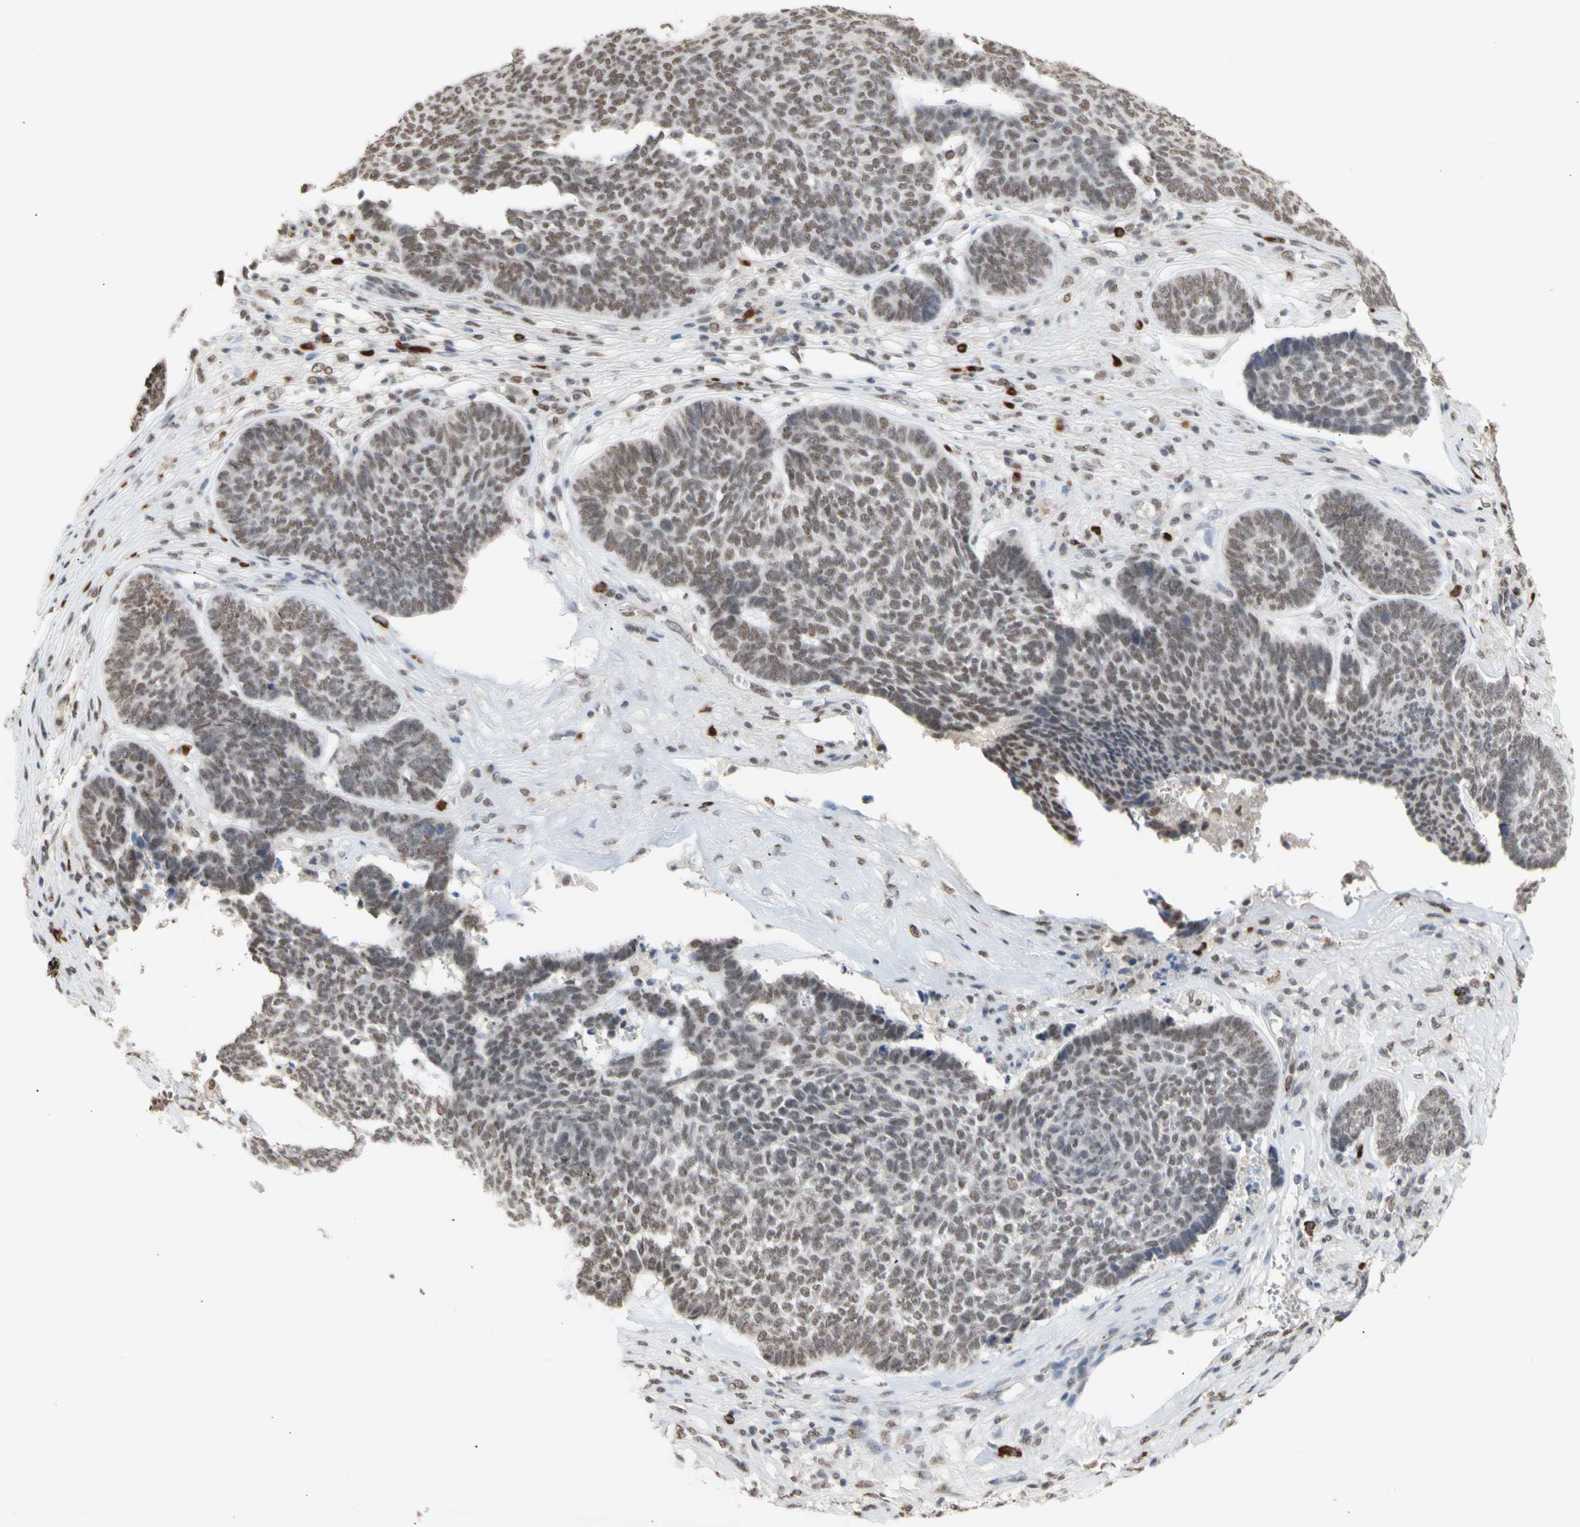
{"staining": {"intensity": "weak", "quantity": ">75%", "location": "nuclear"}, "tissue": "skin cancer", "cell_type": "Tumor cells", "image_type": "cancer", "snomed": [{"axis": "morphology", "description": "Basal cell carcinoma"}, {"axis": "topography", "description": "Skin"}], "caption": "DAB immunohistochemical staining of human skin cancer (basal cell carcinoma) demonstrates weak nuclear protein positivity in approximately >75% of tumor cells.", "gene": "SFPQ", "patient": {"sex": "male", "age": 84}}